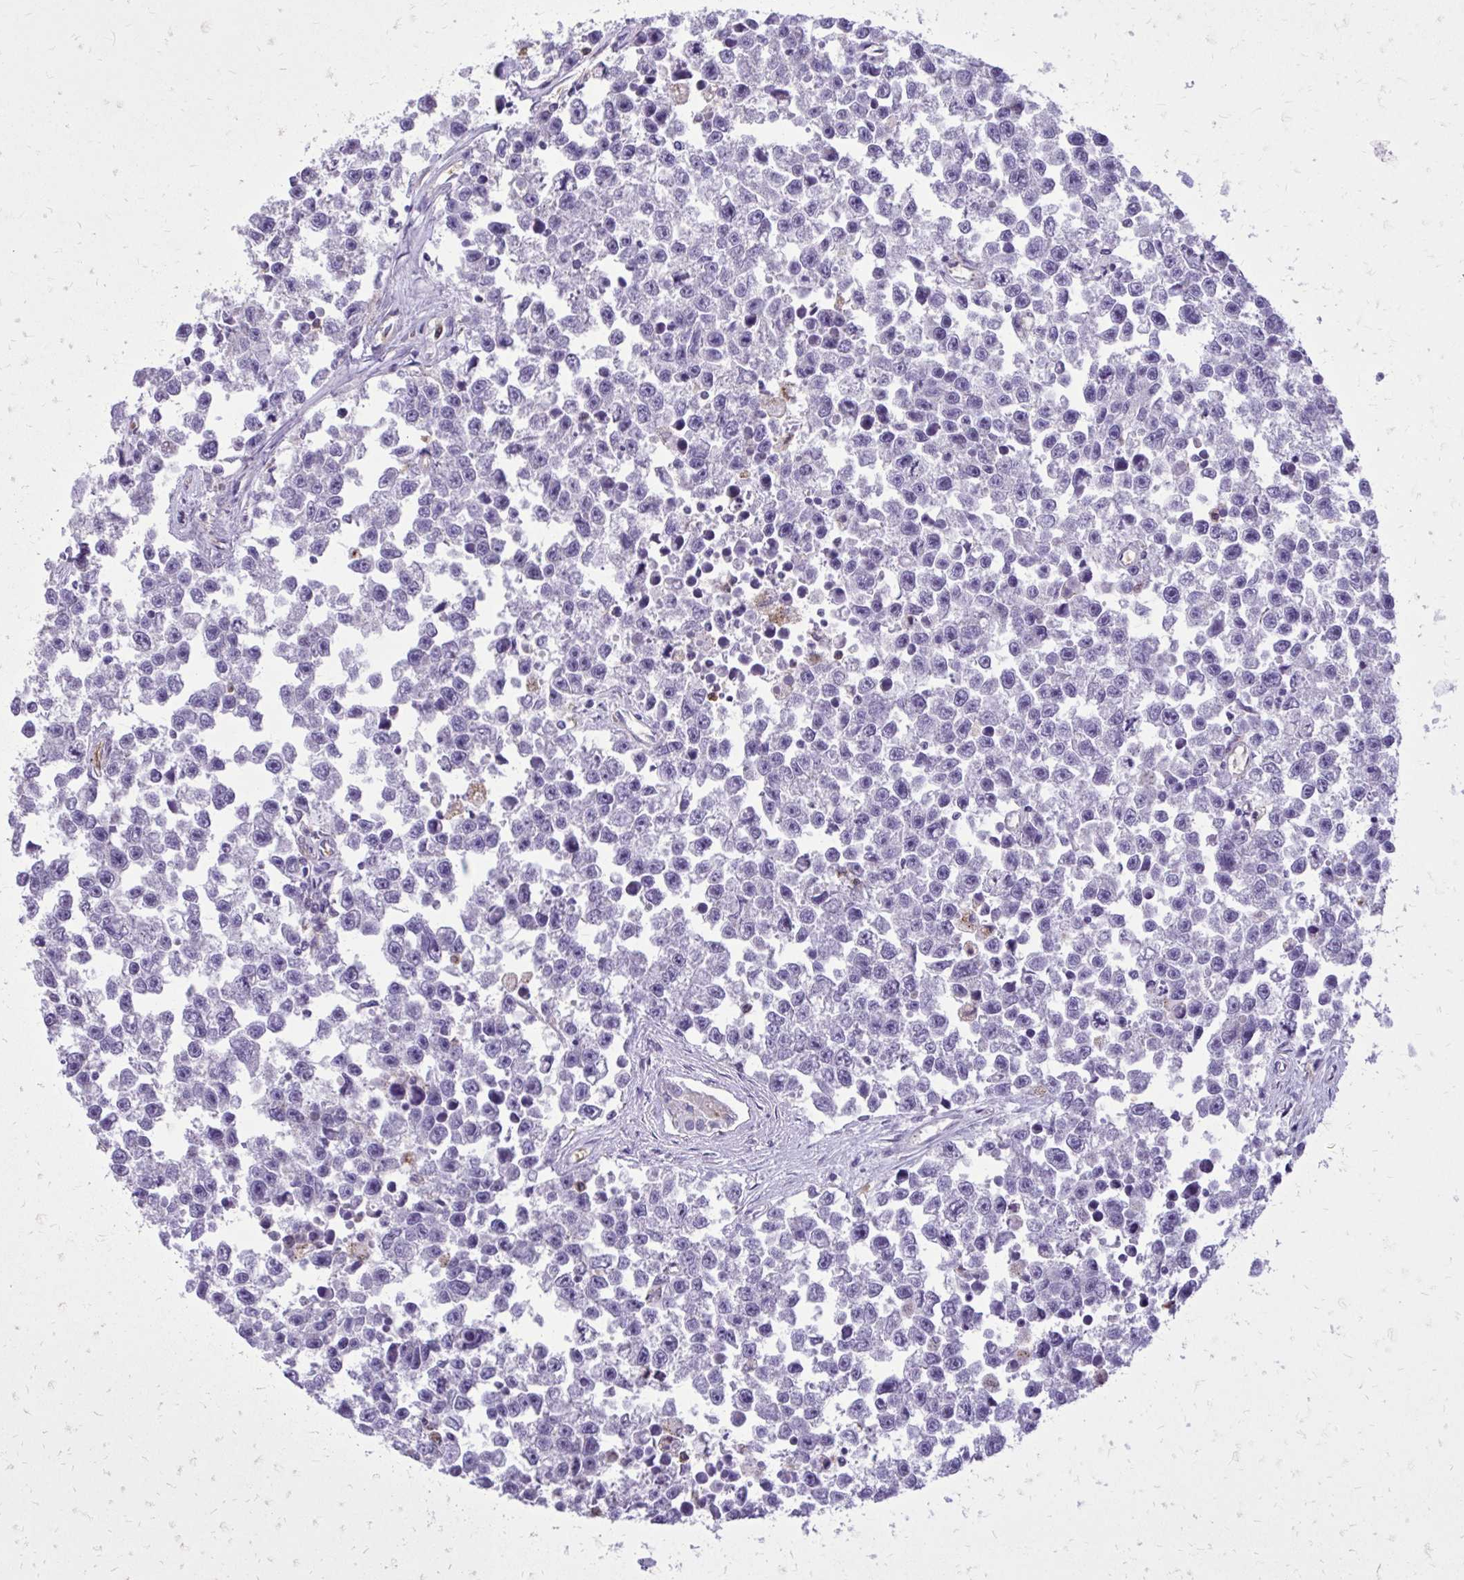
{"staining": {"intensity": "negative", "quantity": "none", "location": "none"}, "tissue": "testis cancer", "cell_type": "Tumor cells", "image_type": "cancer", "snomed": [{"axis": "morphology", "description": "Seminoma, NOS"}, {"axis": "topography", "description": "Testis"}], "caption": "This is a micrograph of immunohistochemistry (IHC) staining of testis cancer, which shows no expression in tumor cells.", "gene": "CAT", "patient": {"sex": "male", "age": 26}}